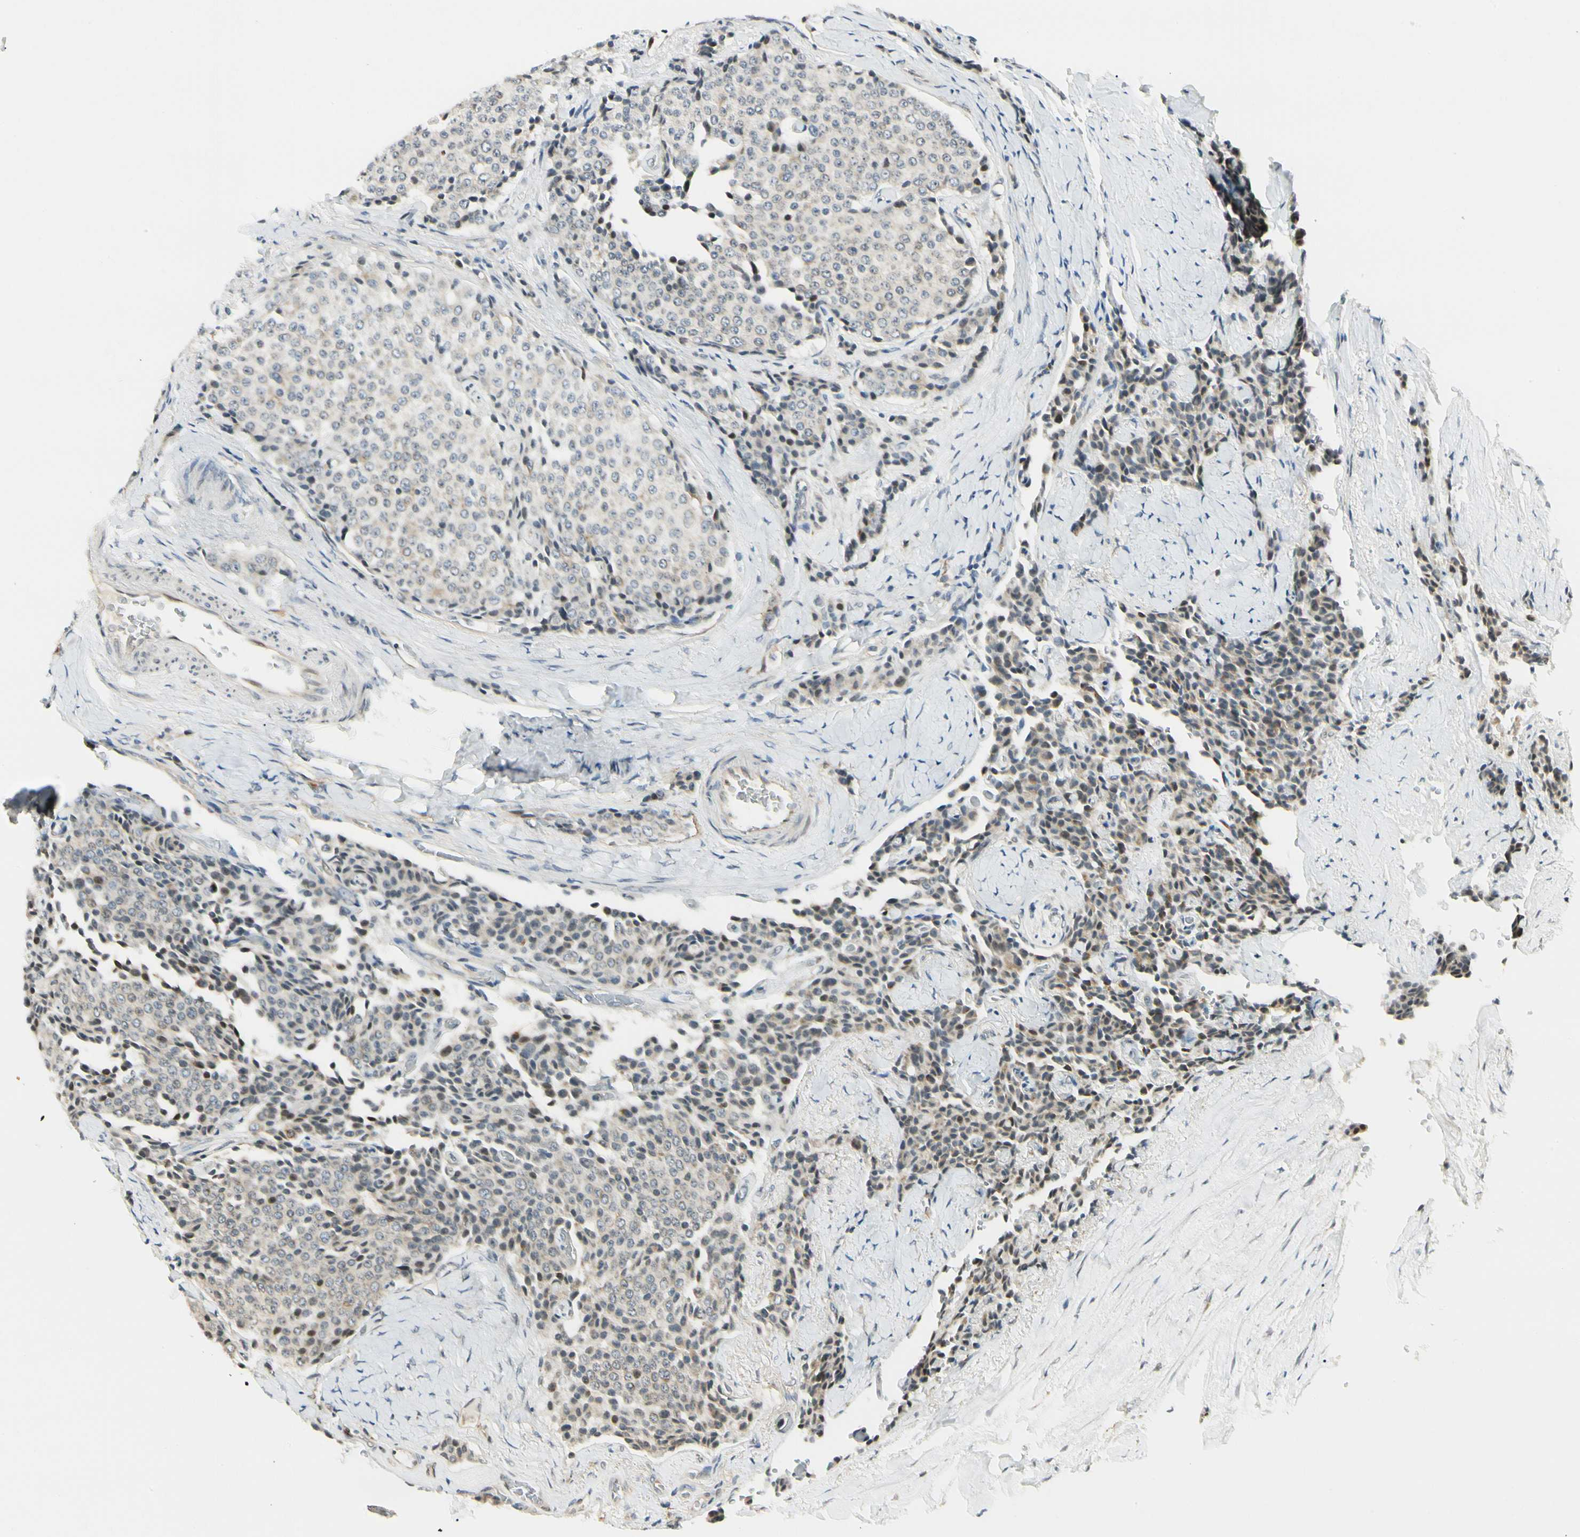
{"staining": {"intensity": "negative", "quantity": "none", "location": "none"}, "tissue": "carcinoid", "cell_type": "Tumor cells", "image_type": "cancer", "snomed": [{"axis": "morphology", "description": "Carcinoid, malignant, NOS"}, {"axis": "topography", "description": "Colon"}], "caption": "Tumor cells show no significant staining in carcinoid (malignant). (DAB (3,3'-diaminobenzidine) IHC with hematoxylin counter stain).", "gene": "FNDC3B", "patient": {"sex": "female", "age": 61}}